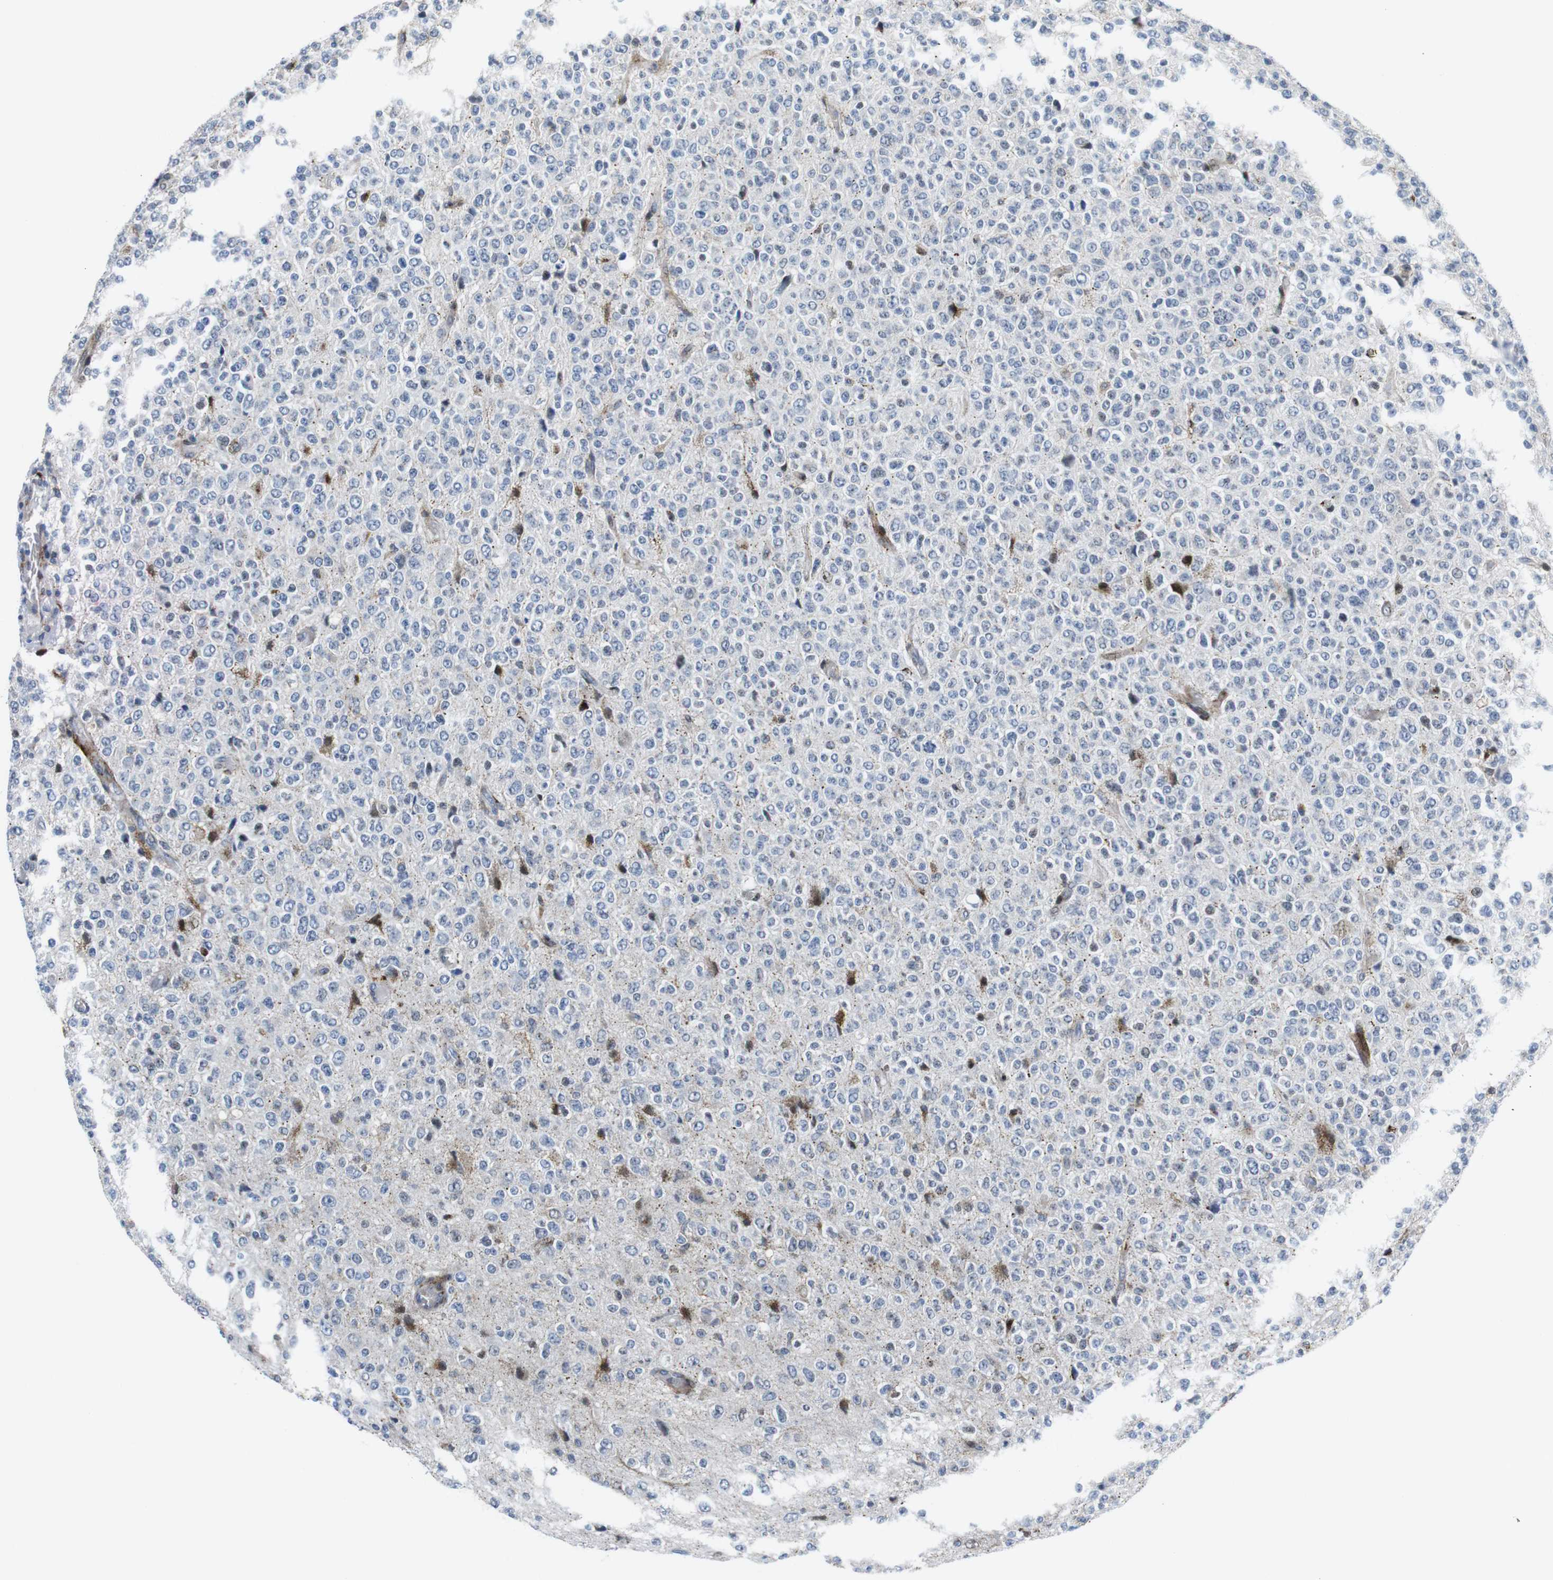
{"staining": {"intensity": "negative", "quantity": "none", "location": "none"}, "tissue": "glioma", "cell_type": "Tumor cells", "image_type": "cancer", "snomed": [{"axis": "morphology", "description": "Glioma, malignant, High grade"}, {"axis": "topography", "description": "pancreas cauda"}], "caption": "DAB immunohistochemical staining of malignant glioma (high-grade) shows no significant staining in tumor cells. (DAB immunohistochemistry, high magnification).", "gene": "CUL7", "patient": {"sex": "male", "age": 60}}